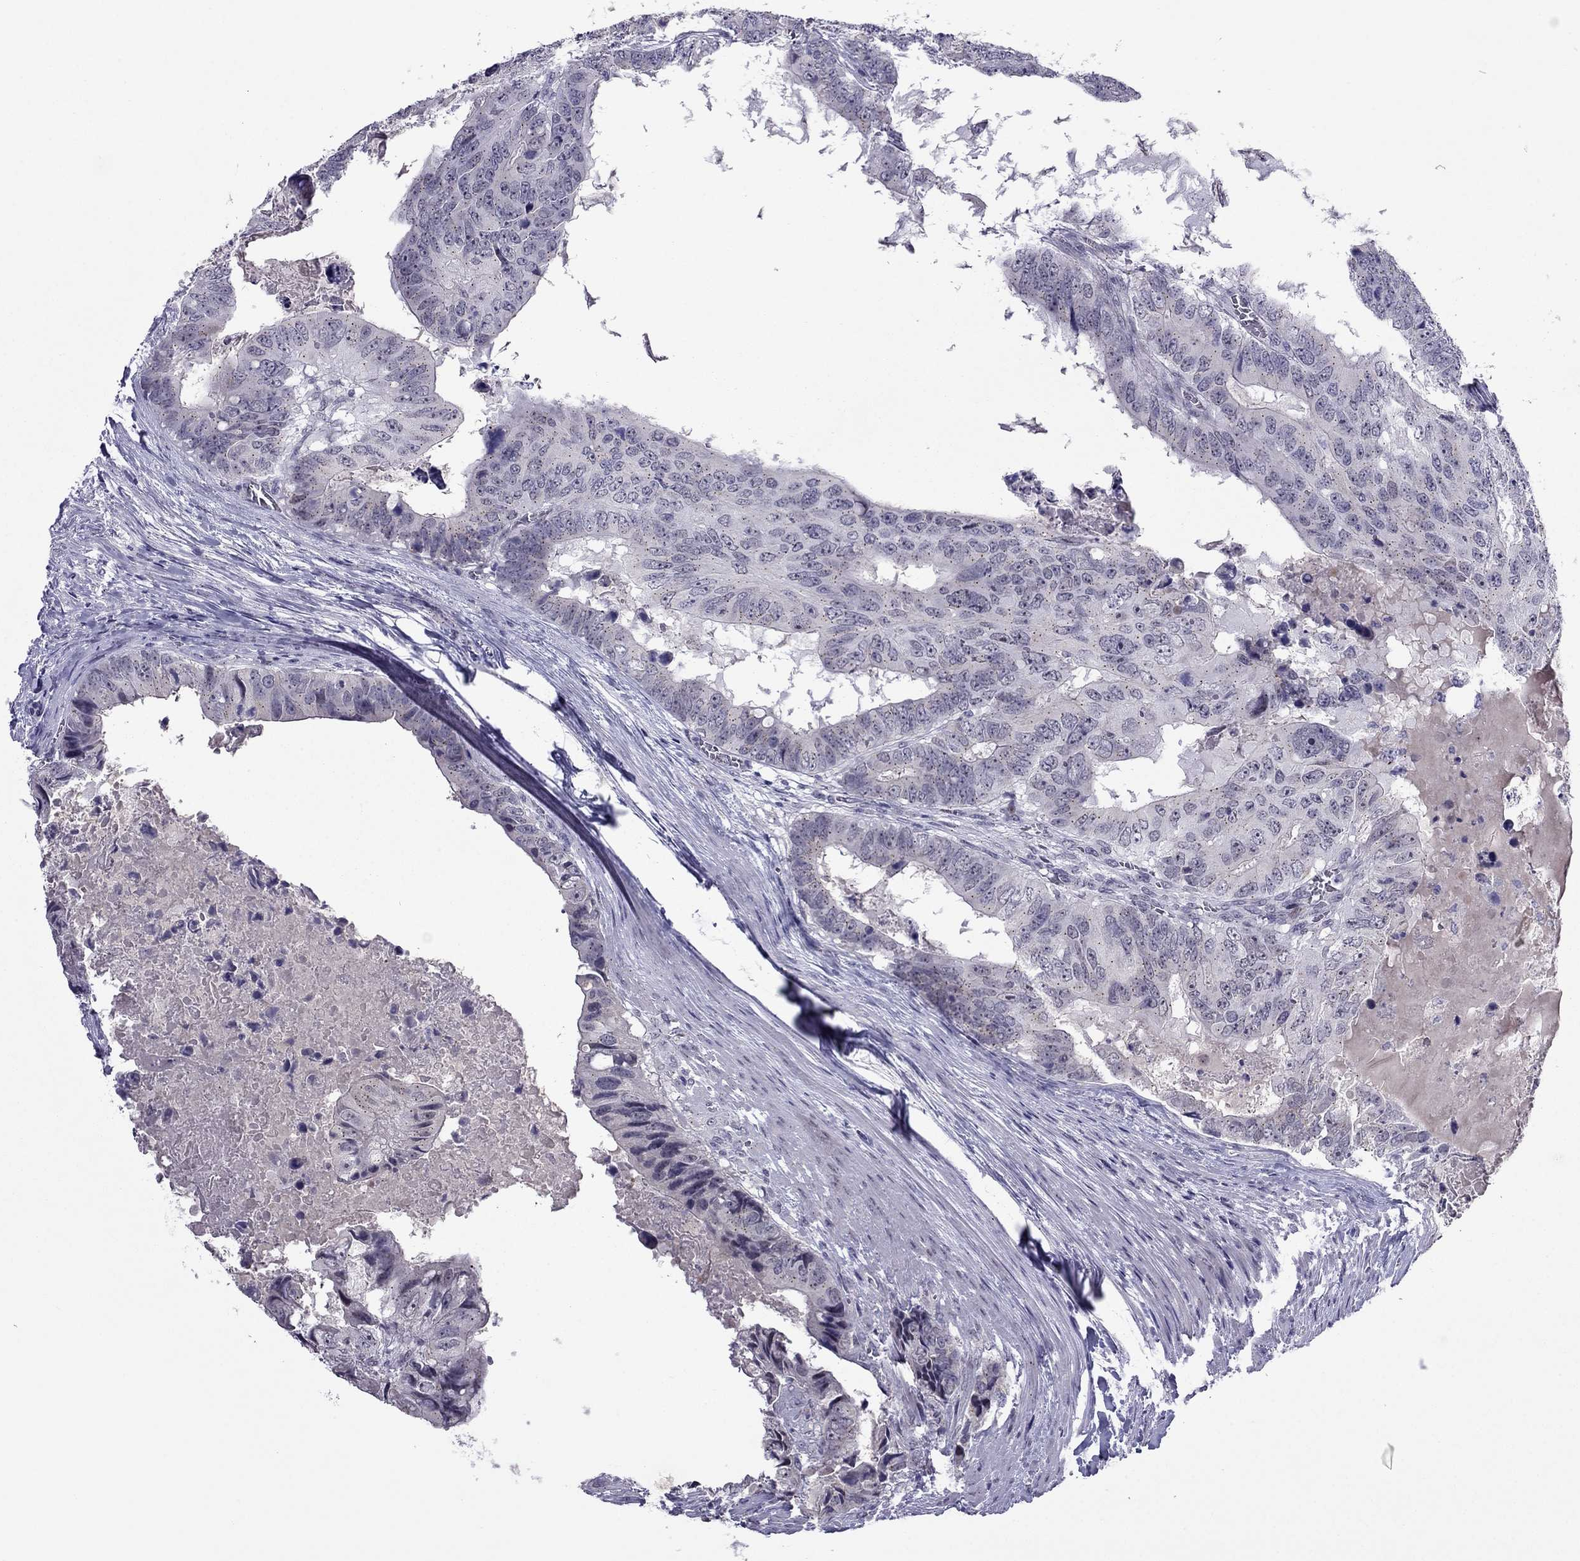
{"staining": {"intensity": "negative", "quantity": "none", "location": "none"}, "tissue": "colorectal cancer", "cell_type": "Tumor cells", "image_type": "cancer", "snomed": [{"axis": "morphology", "description": "Adenocarcinoma, NOS"}, {"axis": "topography", "description": "Colon"}], "caption": "IHC image of human colorectal cancer stained for a protein (brown), which reveals no expression in tumor cells.", "gene": "MYBPH", "patient": {"sex": "male", "age": 79}}